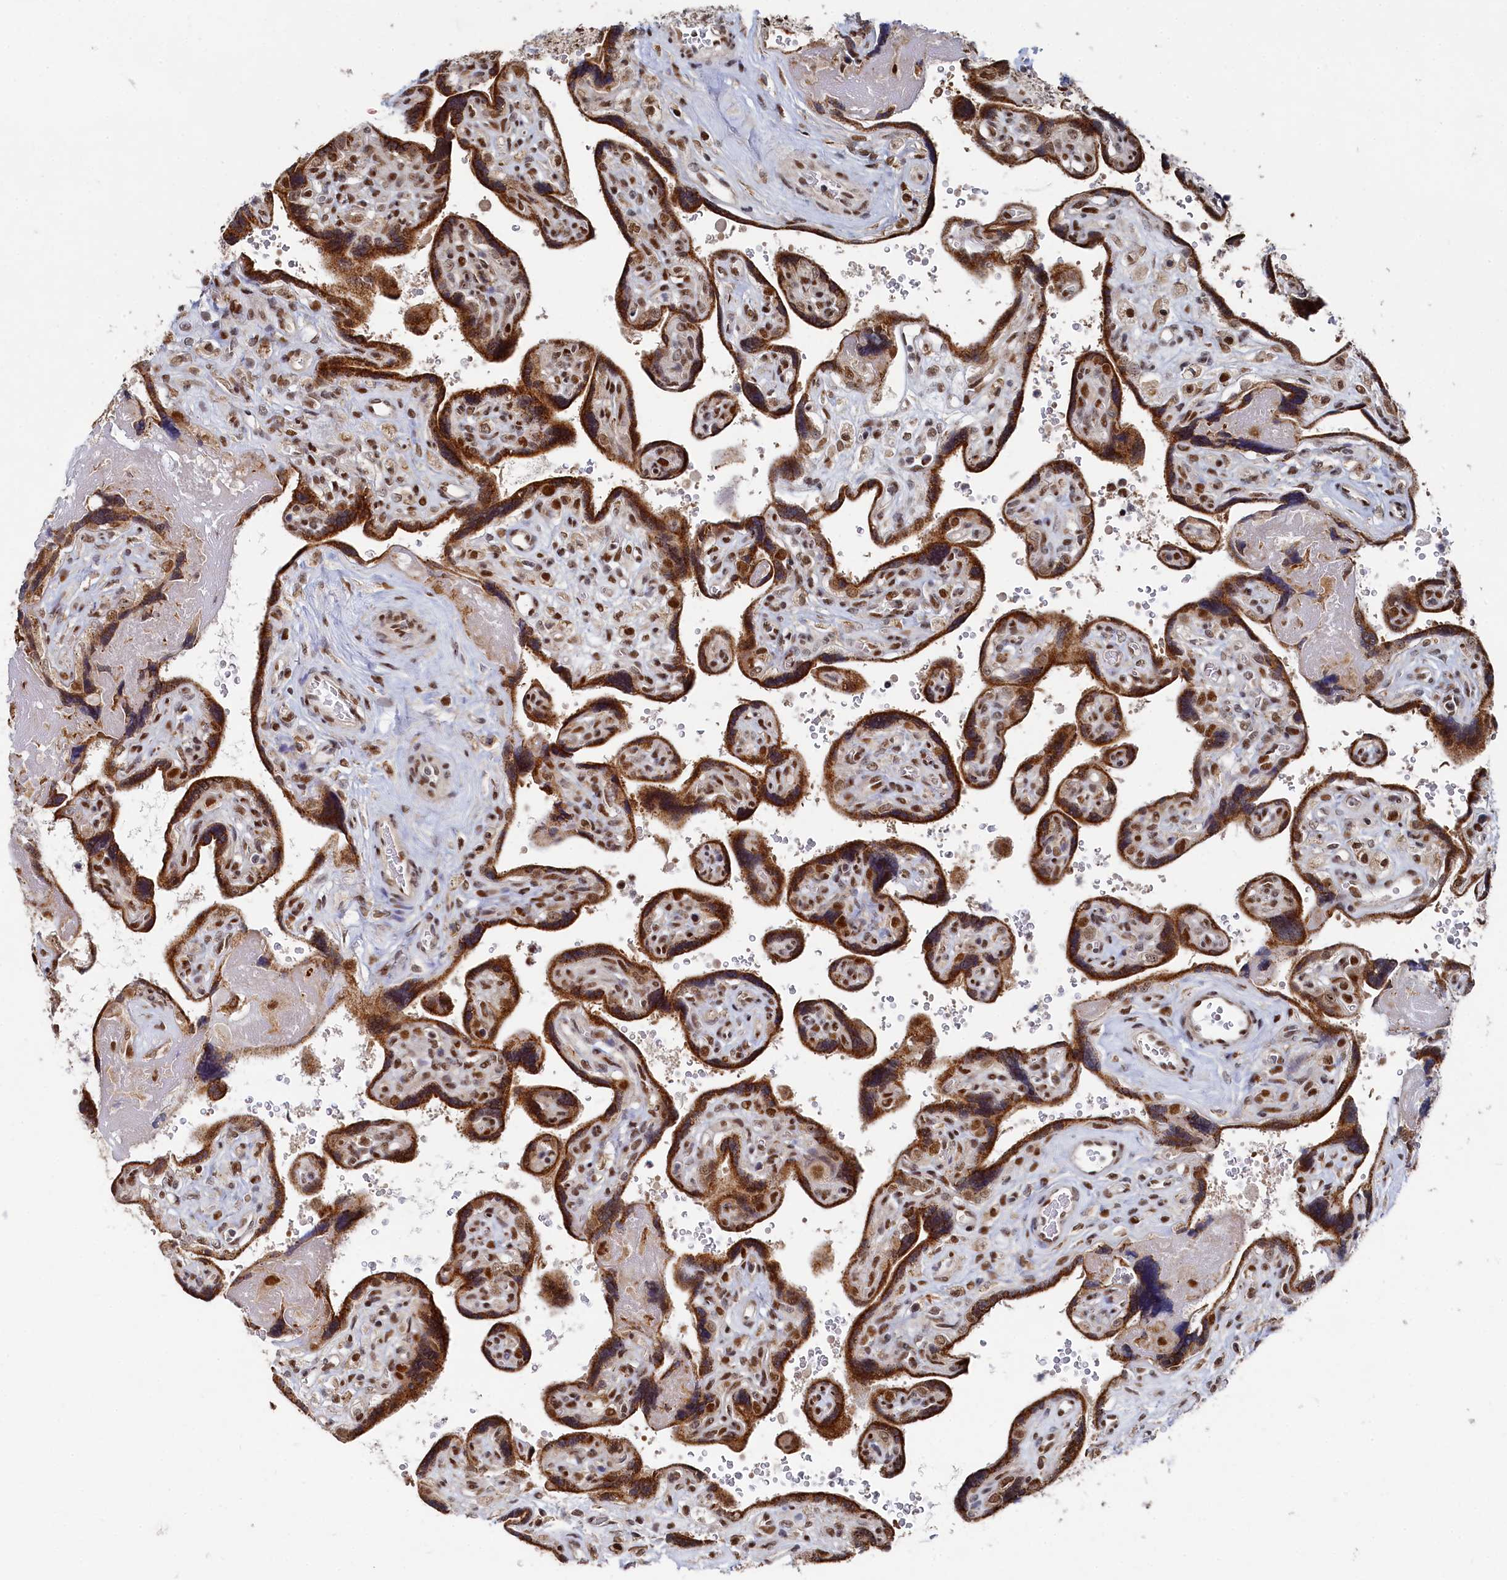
{"staining": {"intensity": "strong", "quantity": ">75%", "location": "cytoplasmic/membranous,nuclear"}, "tissue": "placenta", "cell_type": "Trophoblastic cells", "image_type": "normal", "snomed": [{"axis": "morphology", "description": "Normal tissue, NOS"}, {"axis": "topography", "description": "Placenta"}], "caption": "The histopathology image reveals staining of normal placenta, revealing strong cytoplasmic/membranous,nuclear protein positivity (brown color) within trophoblastic cells.", "gene": "BUB3", "patient": {"sex": "female", "age": 39}}